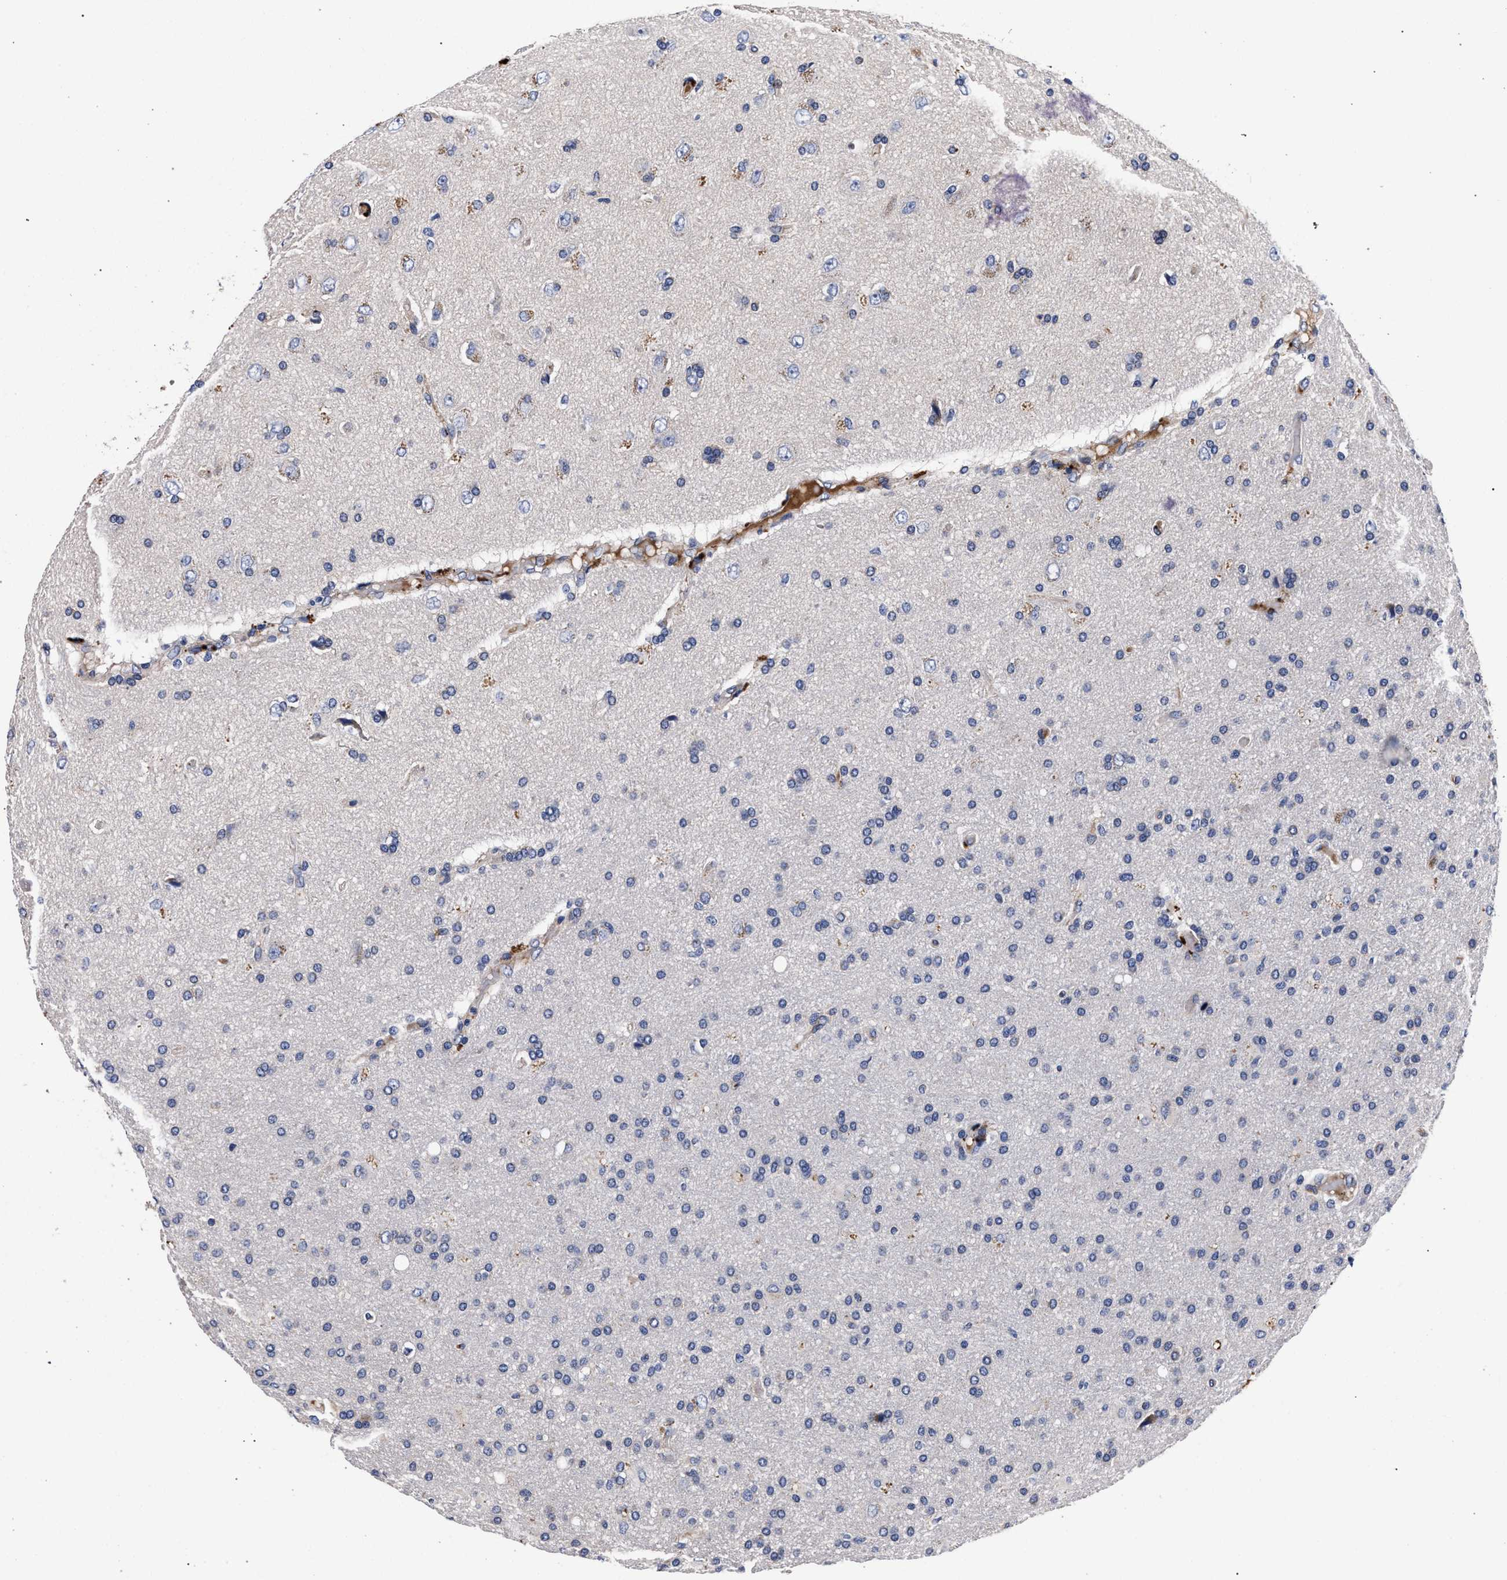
{"staining": {"intensity": "moderate", "quantity": "<25%", "location": "cytoplasmic/membranous"}, "tissue": "glioma", "cell_type": "Tumor cells", "image_type": "cancer", "snomed": [{"axis": "morphology", "description": "Glioma, malignant, High grade"}, {"axis": "topography", "description": "Brain"}], "caption": "Protein expression analysis of malignant glioma (high-grade) reveals moderate cytoplasmic/membranous positivity in approximately <25% of tumor cells.", "gene": "ACOX1", "patient": {"sex": "male", "age": 72}}